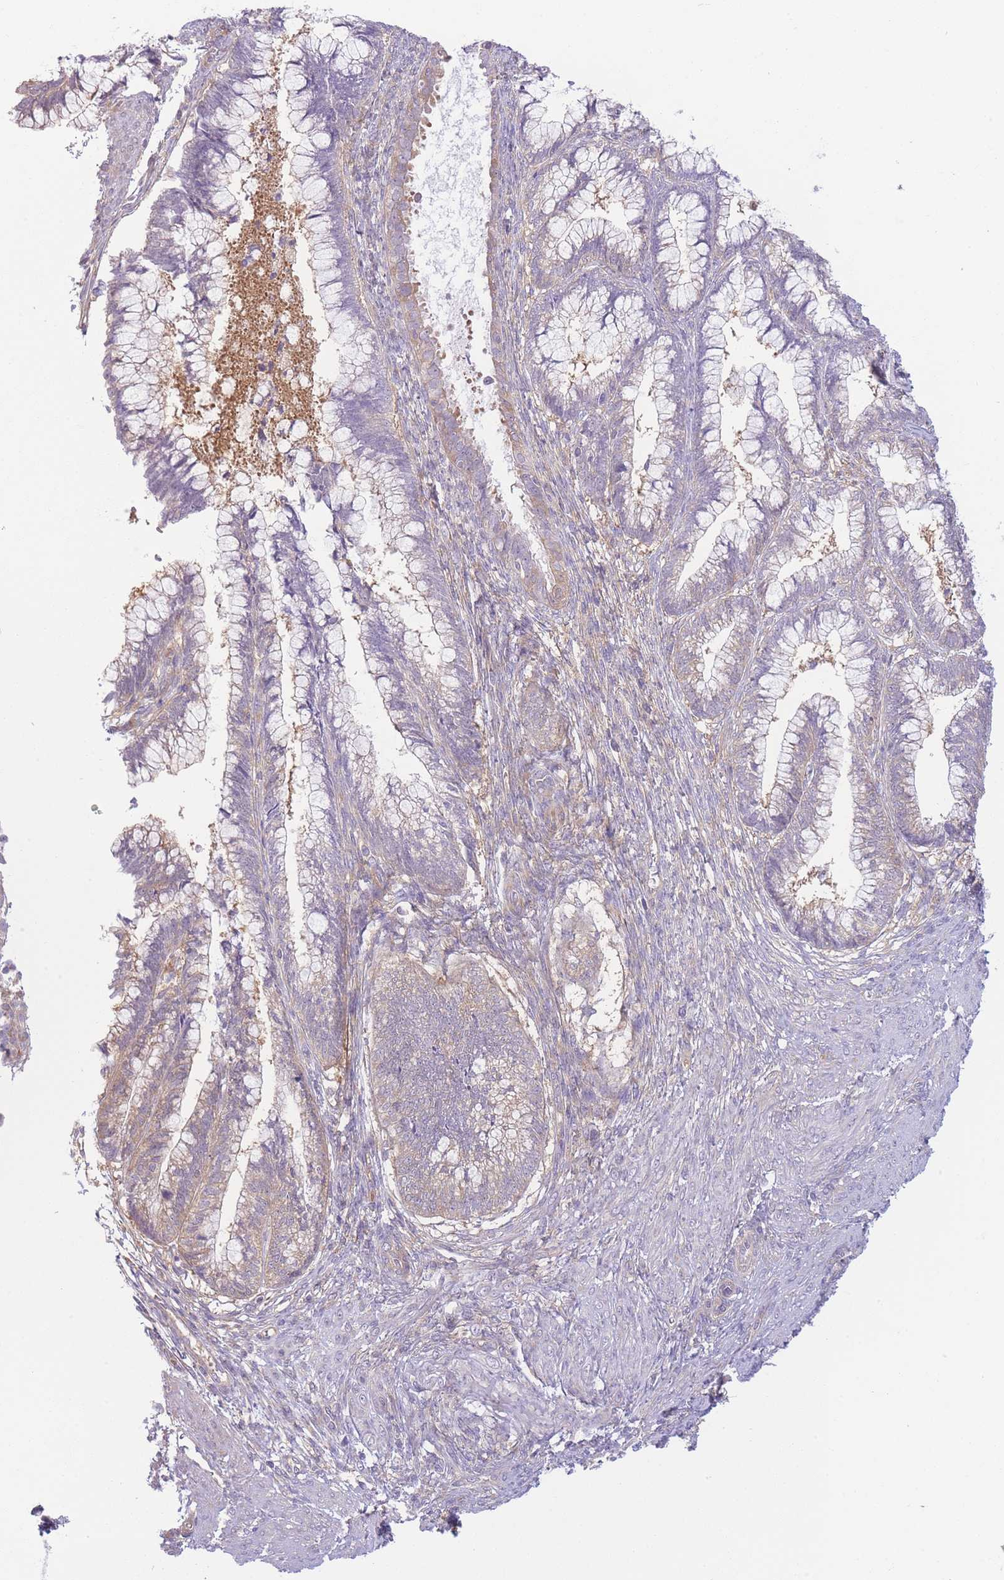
{"staining": {"intensity": "weak", "quantity": "<25%", "location": "cytoplasmic/membranous"}, "tissue": "cervical cancer", "cell_type": "Tumor cells", "image_type": "cancer", "snomed": [{"axis": "morphology", "description": "Adenocarcinoma, NOS"}, {"axis": "topography", "description": "Cervix"}], "caption": "High magnification brightfield microscopy of adenocarcinoma (cervical) stained with DAB (3,3'-diaminobenzidine) (brown) and counterstained with hematoxylin (blue): tumor cells show no significant positivity.", "gene": "PFDN6", "patient": {"sex": "female", "age": 44}}